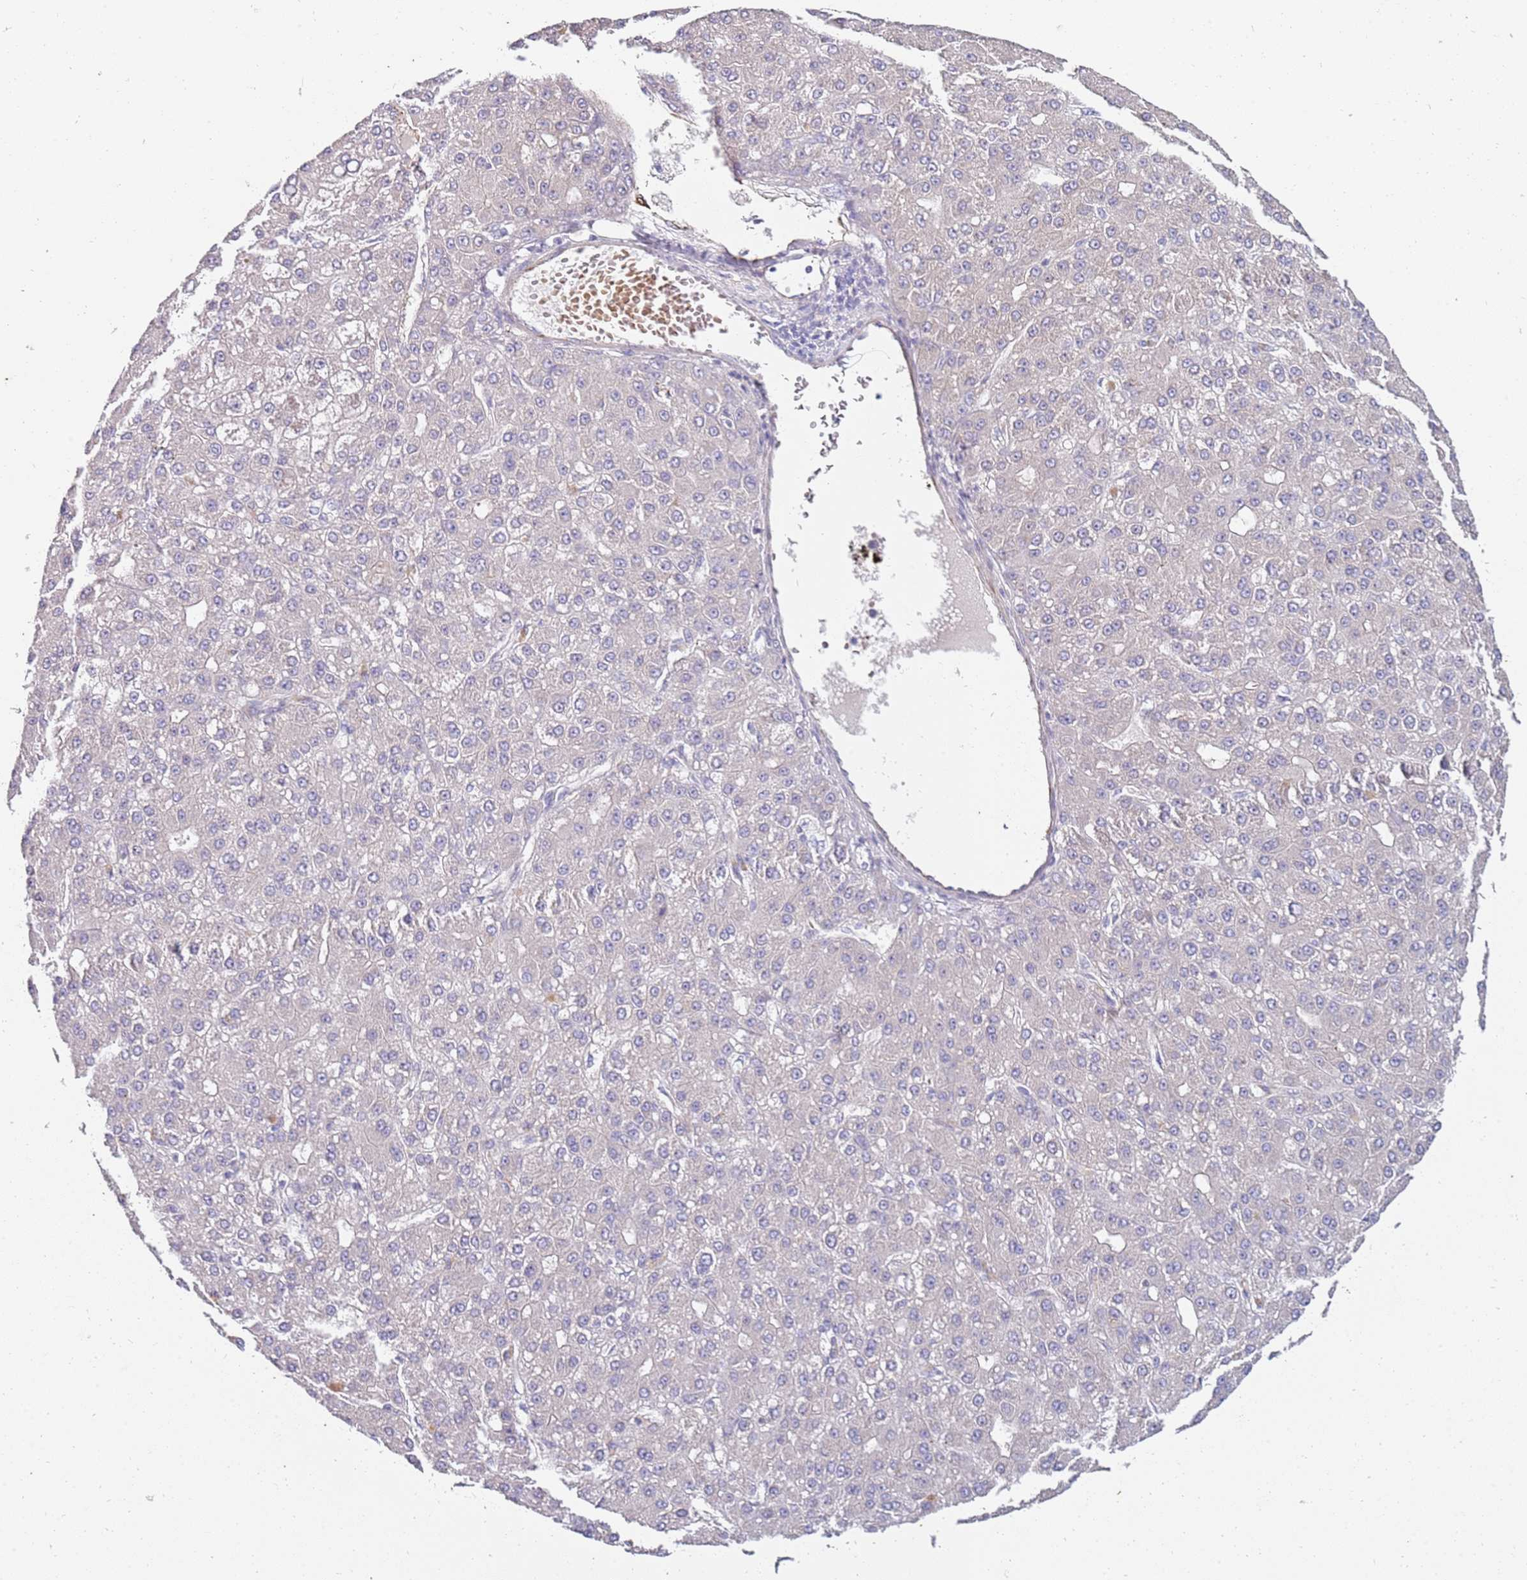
{"staining": {"intensity": "negative", "quantity": "none", "location": "none"}, "tissue": "liver cancer", "cell_type": "Tumor cells", "image_type": "cancer", "snomed": [{"axis": "morphology", "description": "Carcinoma, Hepatocellular, NOS"}, {"axis": "topography", "description": "Liver"}], "caption": "Immunohistochemistry of liver cancer (hepatocellular carcinoma) demonstrates no staining in tumor cells.", "gene": "NMUR2", "patient": {"sex": "male", "age": 67}}